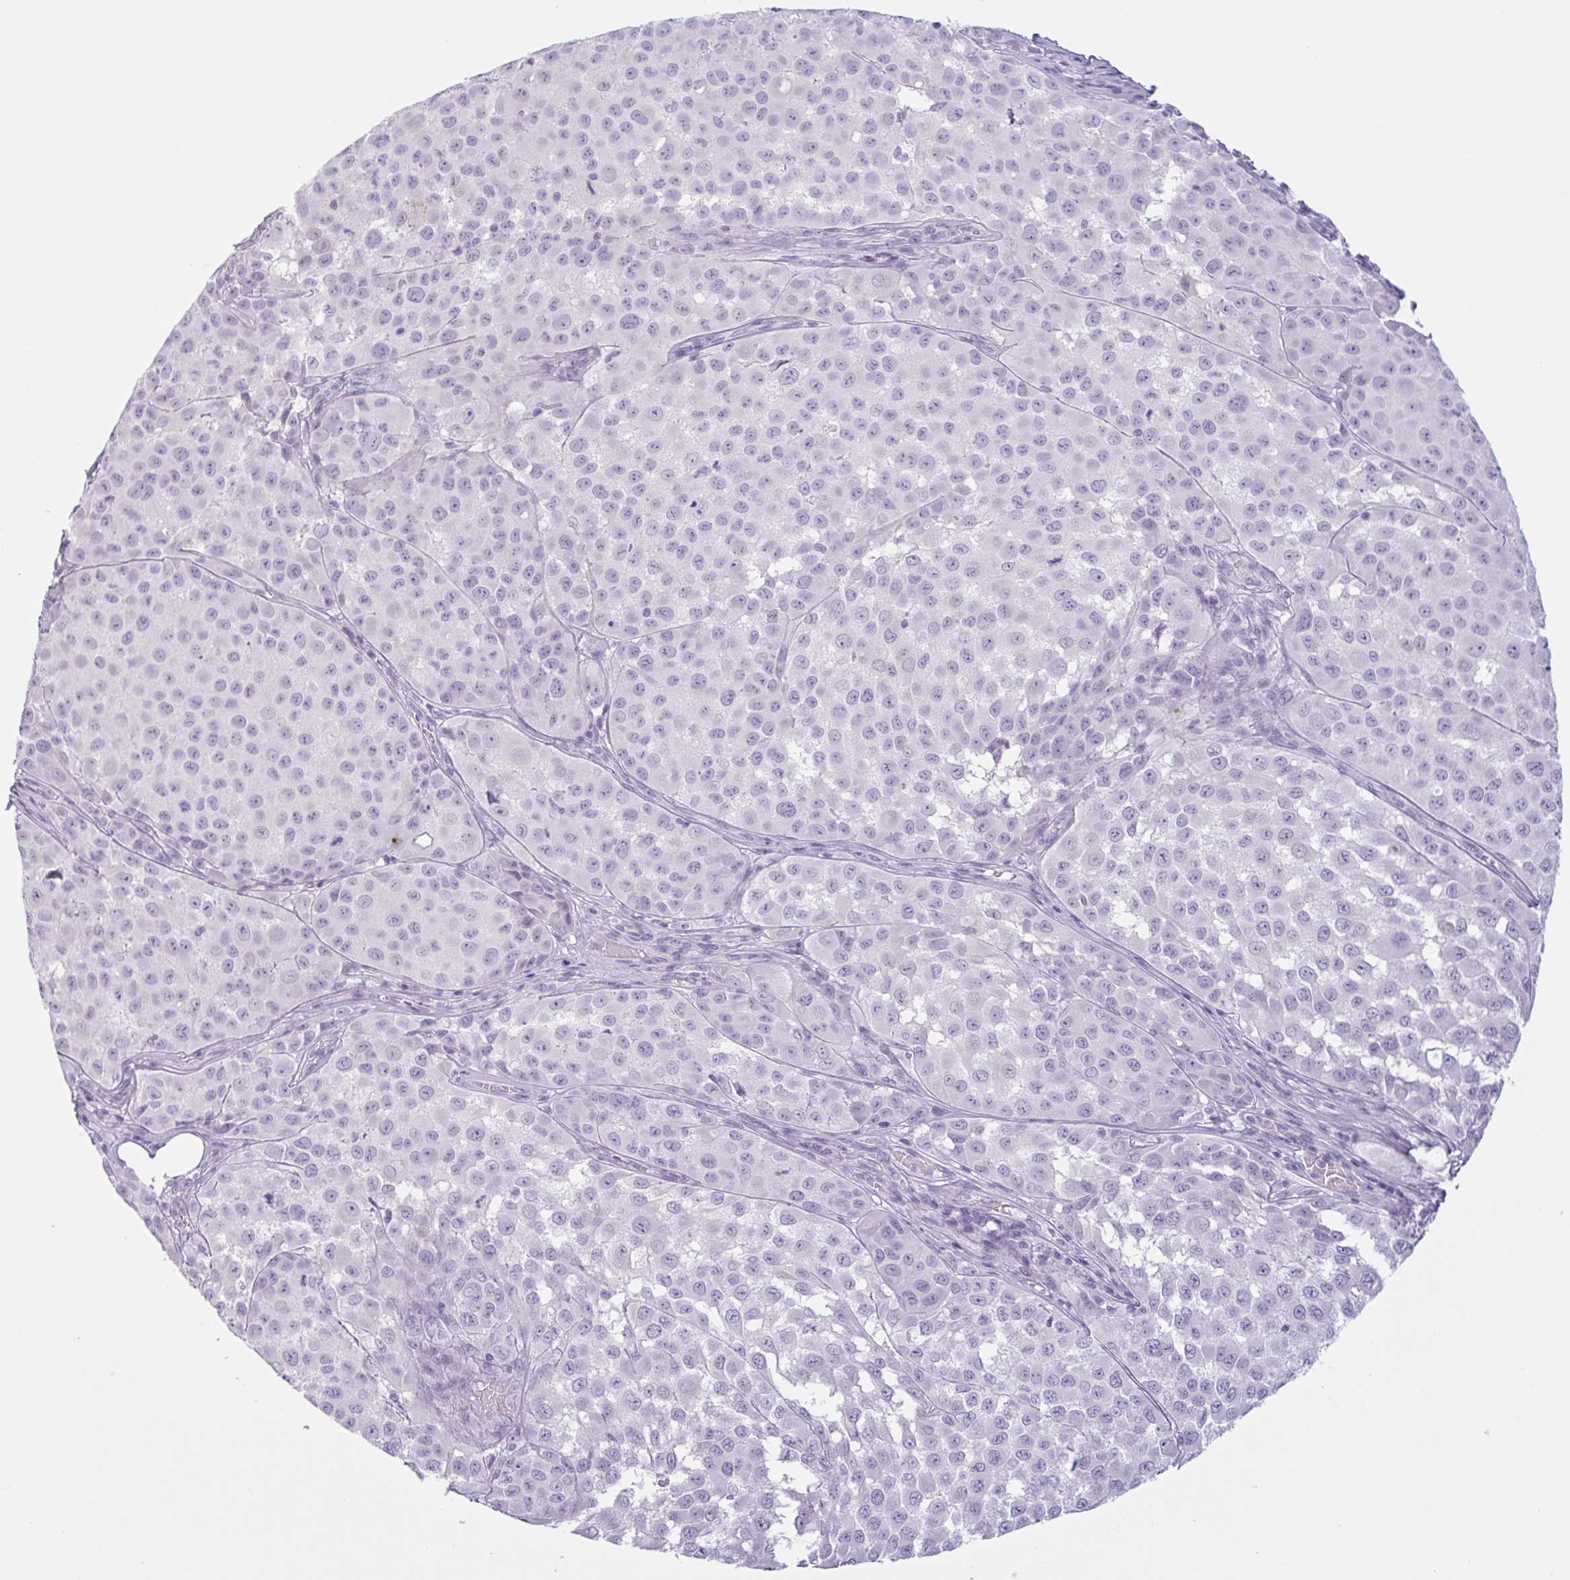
{"staining": {"intensity": "negative", "quantity": "none", "location": "none"}, "tissue": "melanoma", "cell_type": "Tumor cells", "image_type": "cancer", "snomed": [{"axis": "morphology", "description": "Malignant melanoma, NOS"}, {"axis": "topography", "description": "Skin"}], "caption": "There is no significant positivity in tumor cells of malignant melanoma. (Brightfield microscopy of DAB (3,3'-diaminobenzidine) IHC at high magnification).", "gene": "CTSE", "patient": {"sex": "male", "age": 64}}